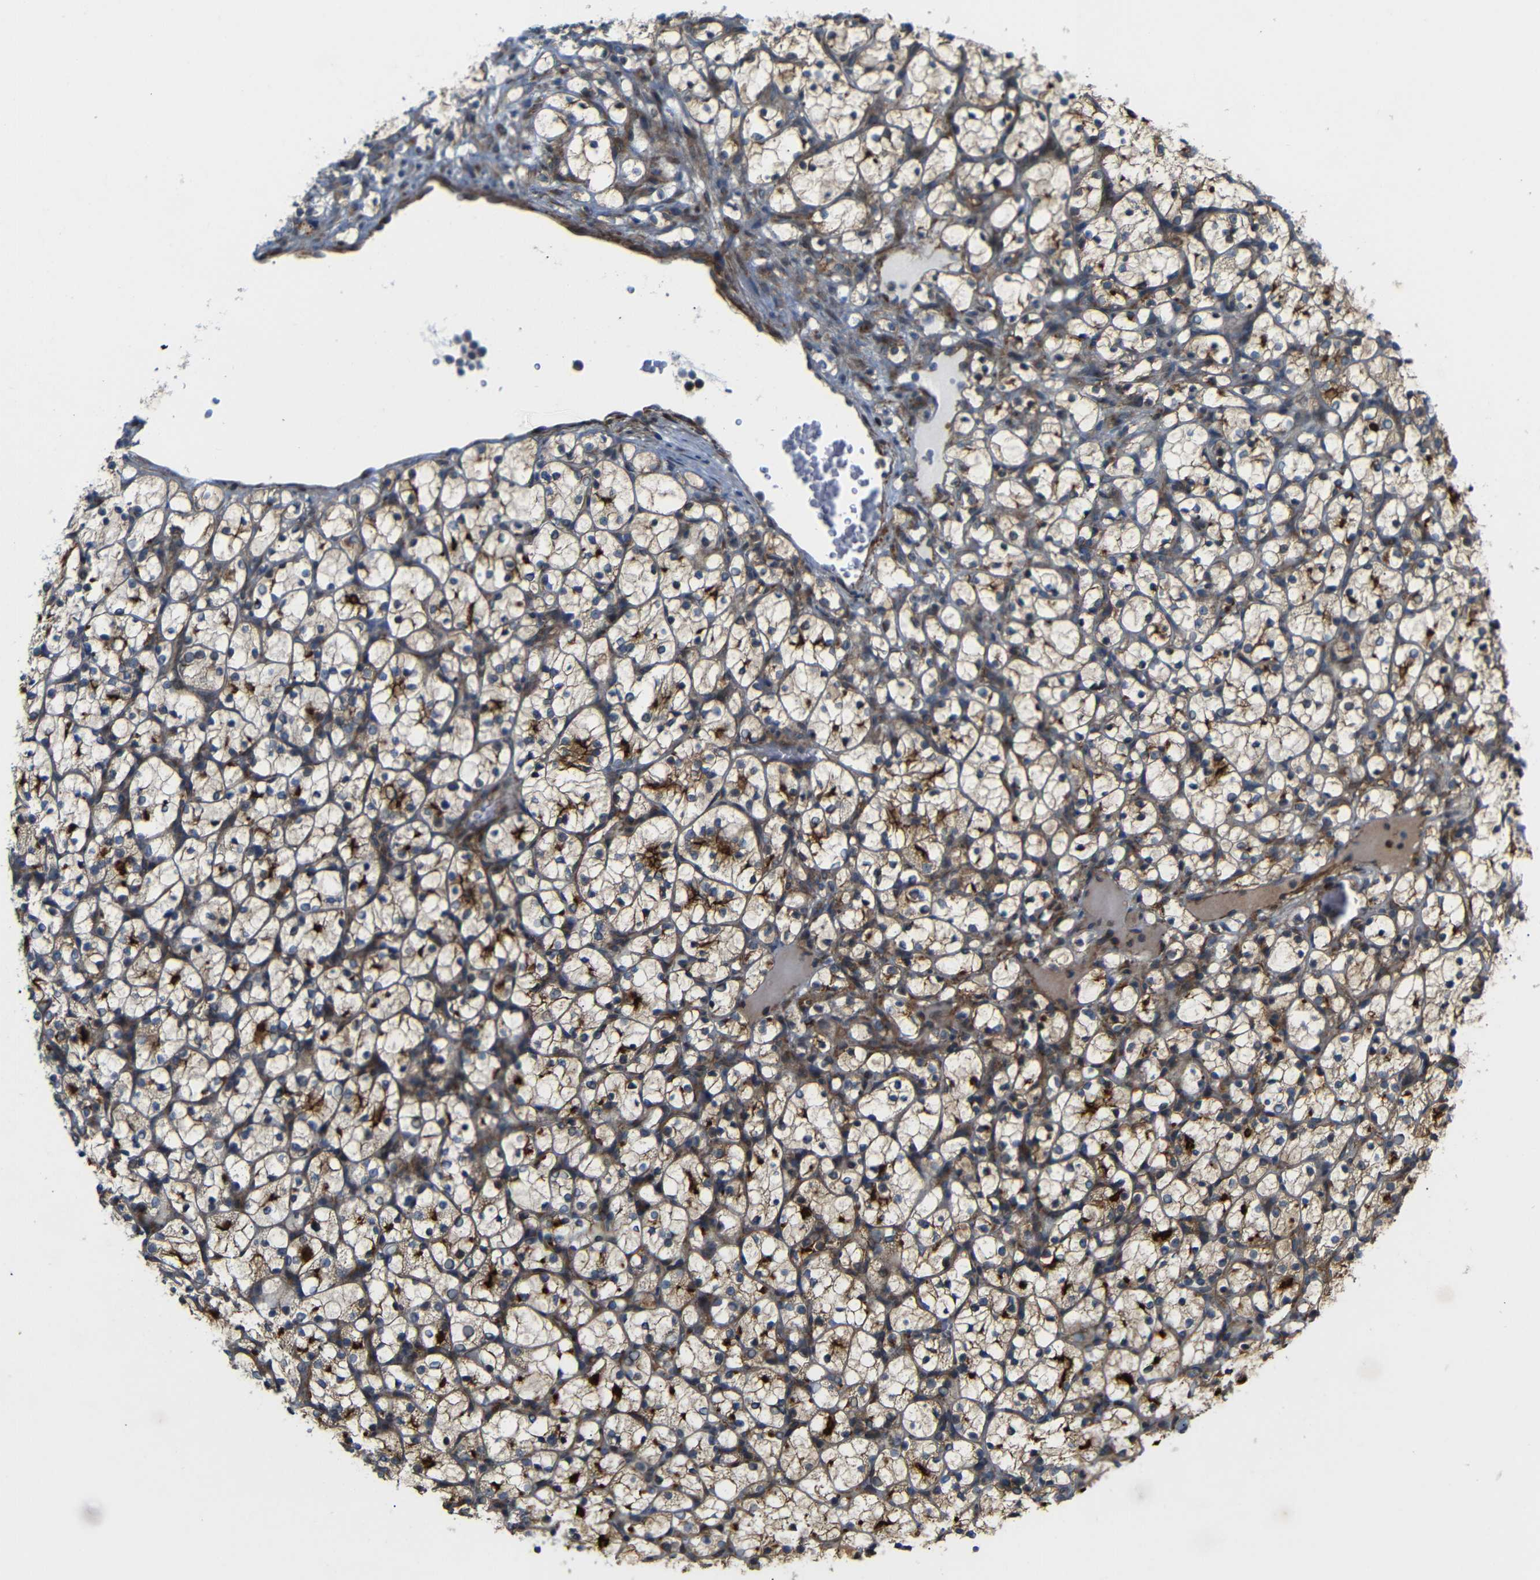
{"staining": {"intensity": "strong", "quantity": ">75%", "location": "cytoplasmic/membranous"}, "tissue": "renal cancer", "cell_type": "Tumor cells", "image_type": "cancer", "snomed": [{"axis": "morphology", "description": "Adenocarcinoma, NOS"}, {"axis": "topography", "description": "Kidney"}], "caption": "This is an image of immunohistochemistry staining of renal adenocarcinoma, which shows strong staining in the cytoplasmic/membranous of tumor cells.", "gene": "P3H2", "patient": {"sex": "female", "age": 69}}